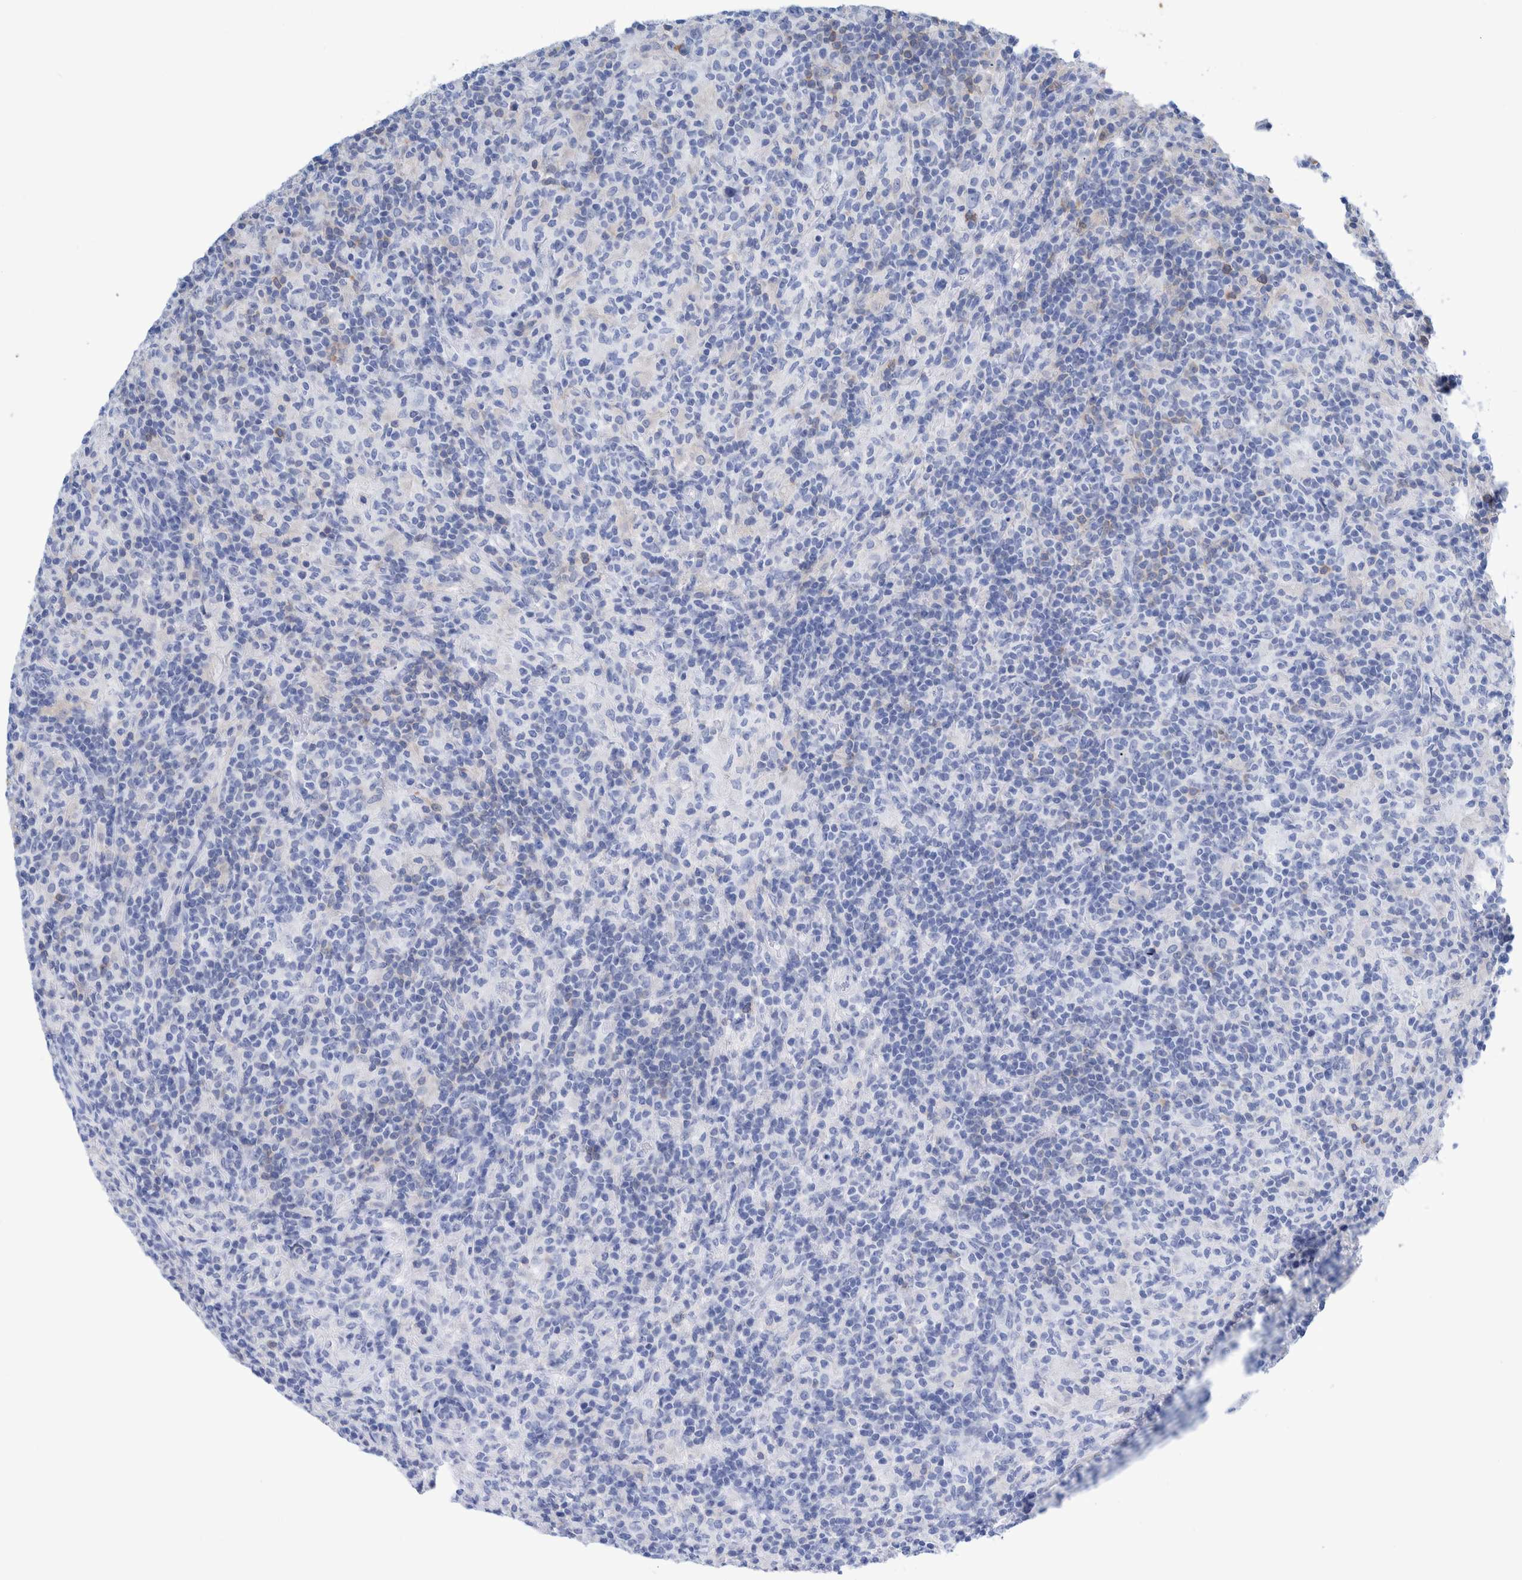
{"staining": {"intensity": "negative", "quantity": "none", "location": "none"}, "tissue": "lymphoma", "cell_type": "Tumor cells", "image_type": "cancer", "snomed": [{"axis": "morphology", "description": "Hodgkin's disease, NOS"}, {"axis": "topography", "description": "Lymph node"}], "caption": "Immunohistochemical staining of human Hodgkin's disease shows no significant staining in tumor cells.", "gene": "KRT14", "patient": {"sex": "male", "age": 70}}